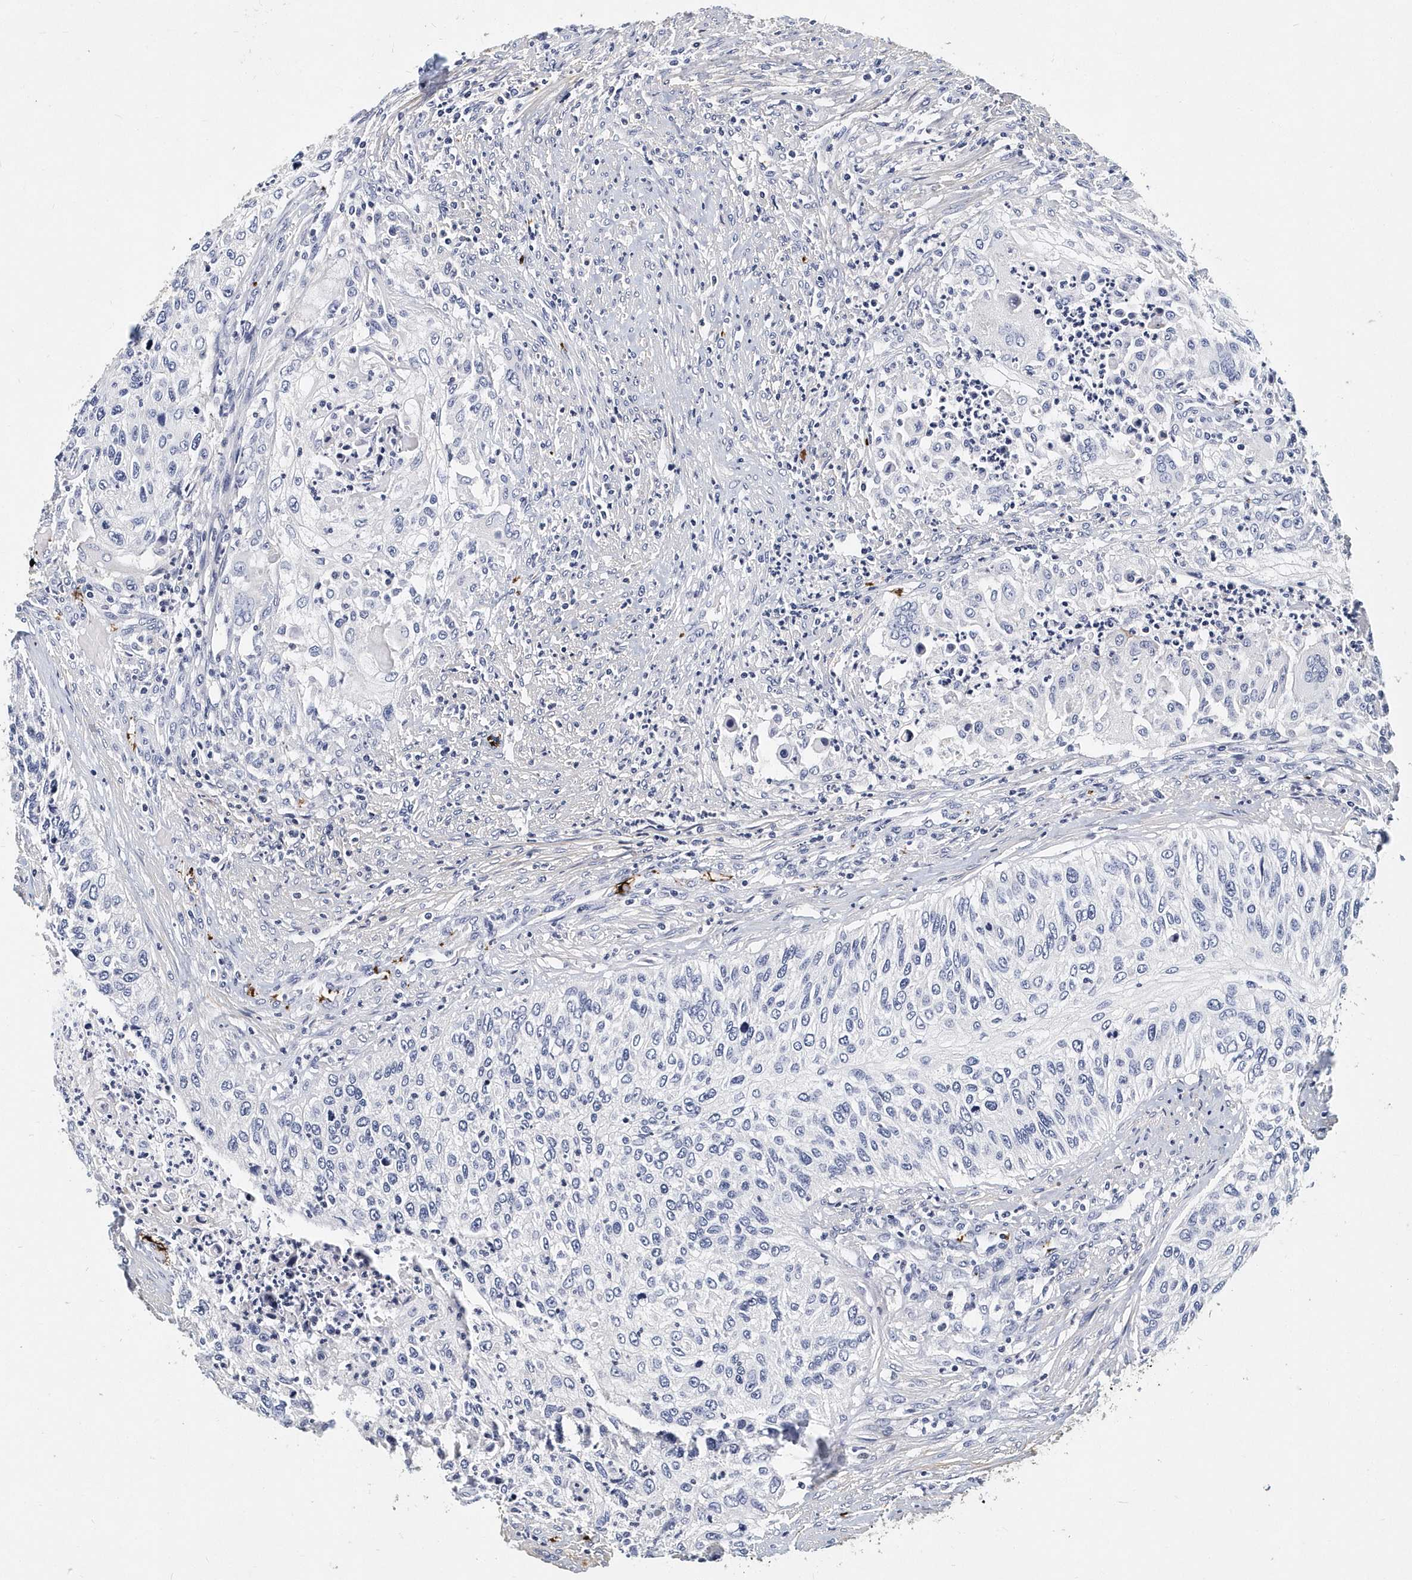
{"staining": {"intensity": "negative", "quantity": "none", "location": "none"}, "tissue": "urothelial cancer", "cell_type": "Tumor cells", "image_type": "cancer", "snomed": [{"axis": "morphology", "description": "Urothelial carcinoma, High grade"}, {"axis": "topography", "description": "Urinary bladder"}], "caption": "High magnification brightfield microscopy of urothelial cancer stained with DAB (brown) and counterstained with hematoxylin (blue): tumor cells show no significant staining. (DAB (3,3'-diaminobenzidine) immunohistochemistry with hematoxylin counter stain).", "gene": "ITGA2B", "patient": {"sex": "female", "age": 60}}